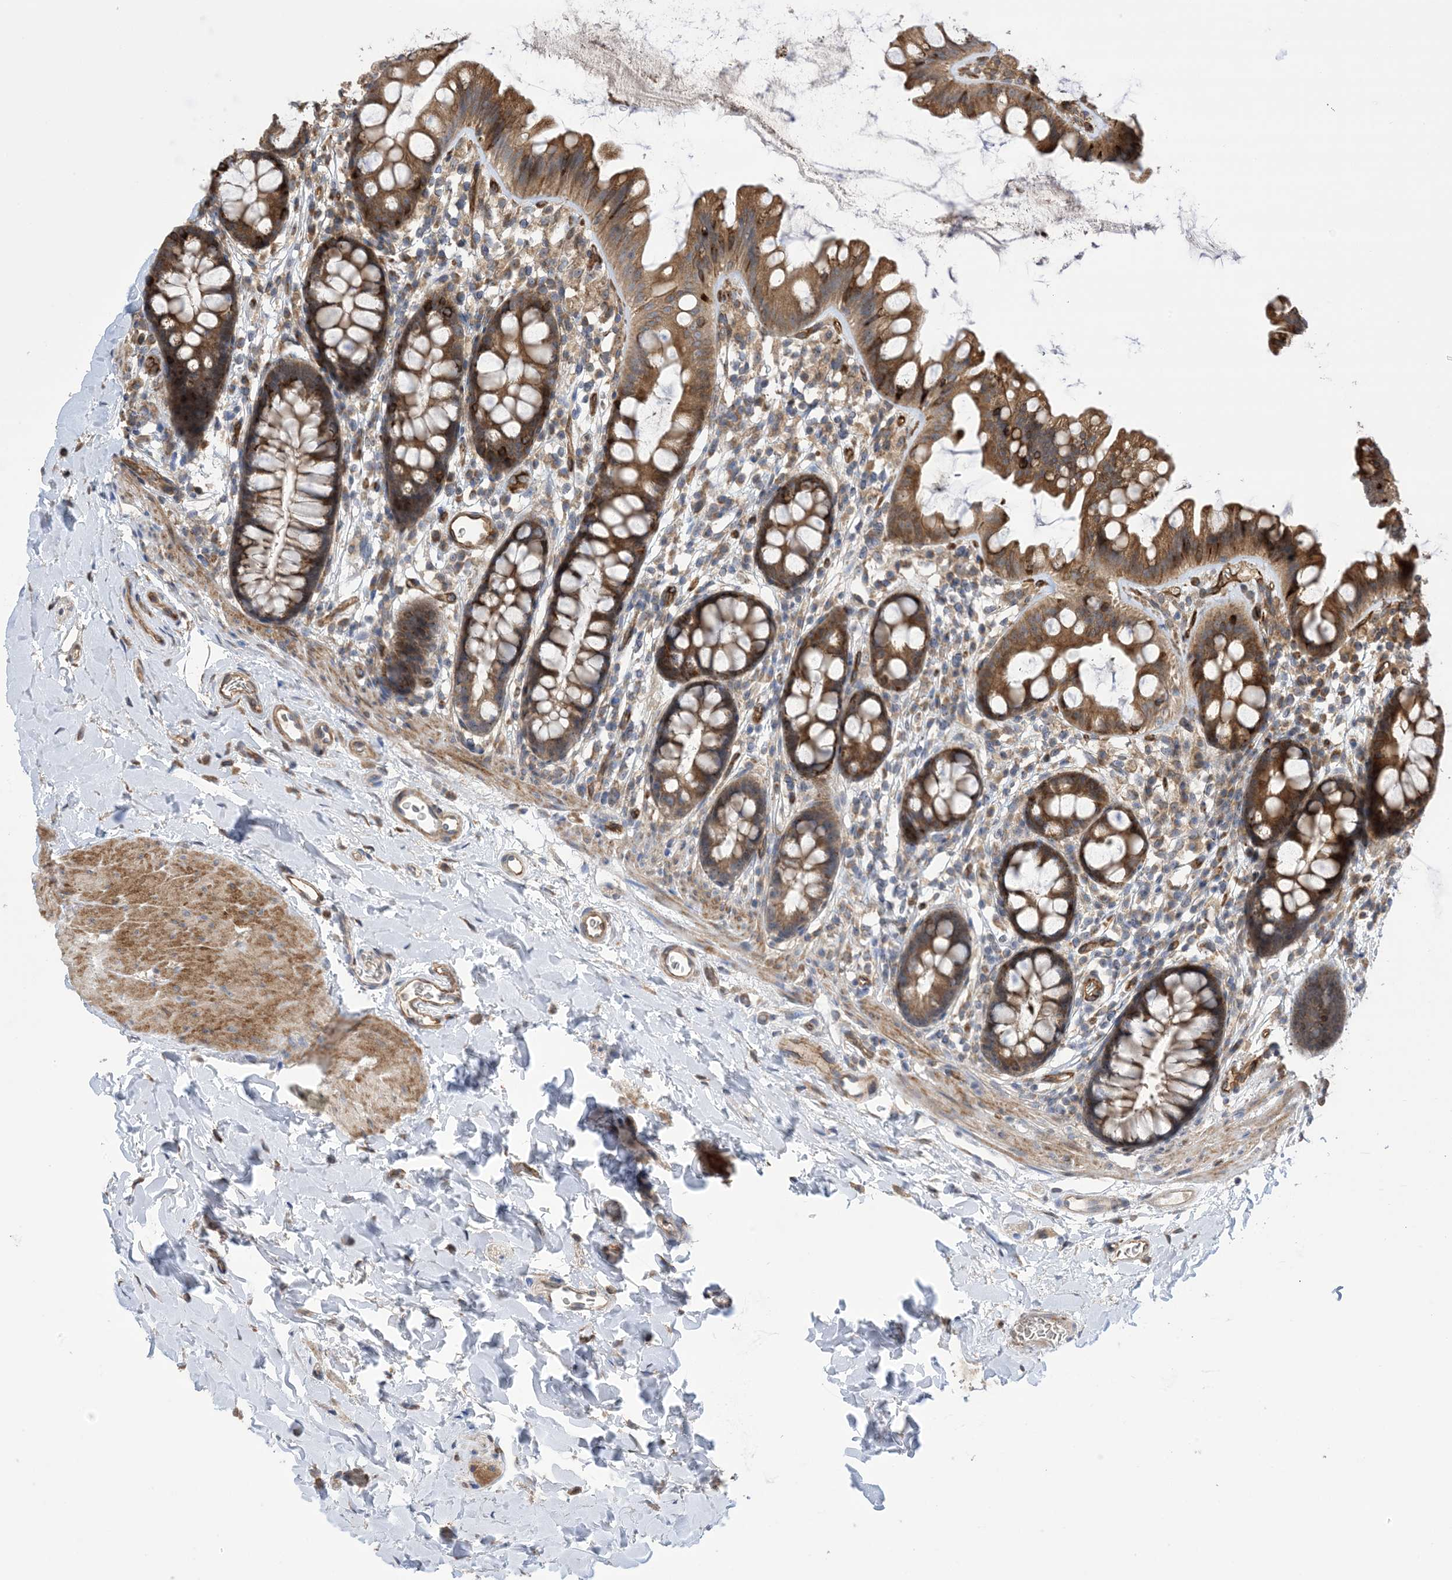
{"staining": {"intensity": "moderate", "quantity": ">75%", "location": "cytoplasmic/membranous"}, "tissue": "colon", "cell_type": "Endothelial cells", "image_type": "normal", "snomed": [{"axis": "morphology", "description": "Normal tissue, NOS"}, {"axis": "topography", "description": "Colon"}], "caption": "Human colon stained for a protein (brown) demonstrates moderate cytoplasmic/membranous positive staining in approximately >75% of endothelial cells.", "gene": "CLEC16A", "patient": {"sex": "female", "age": 62}}